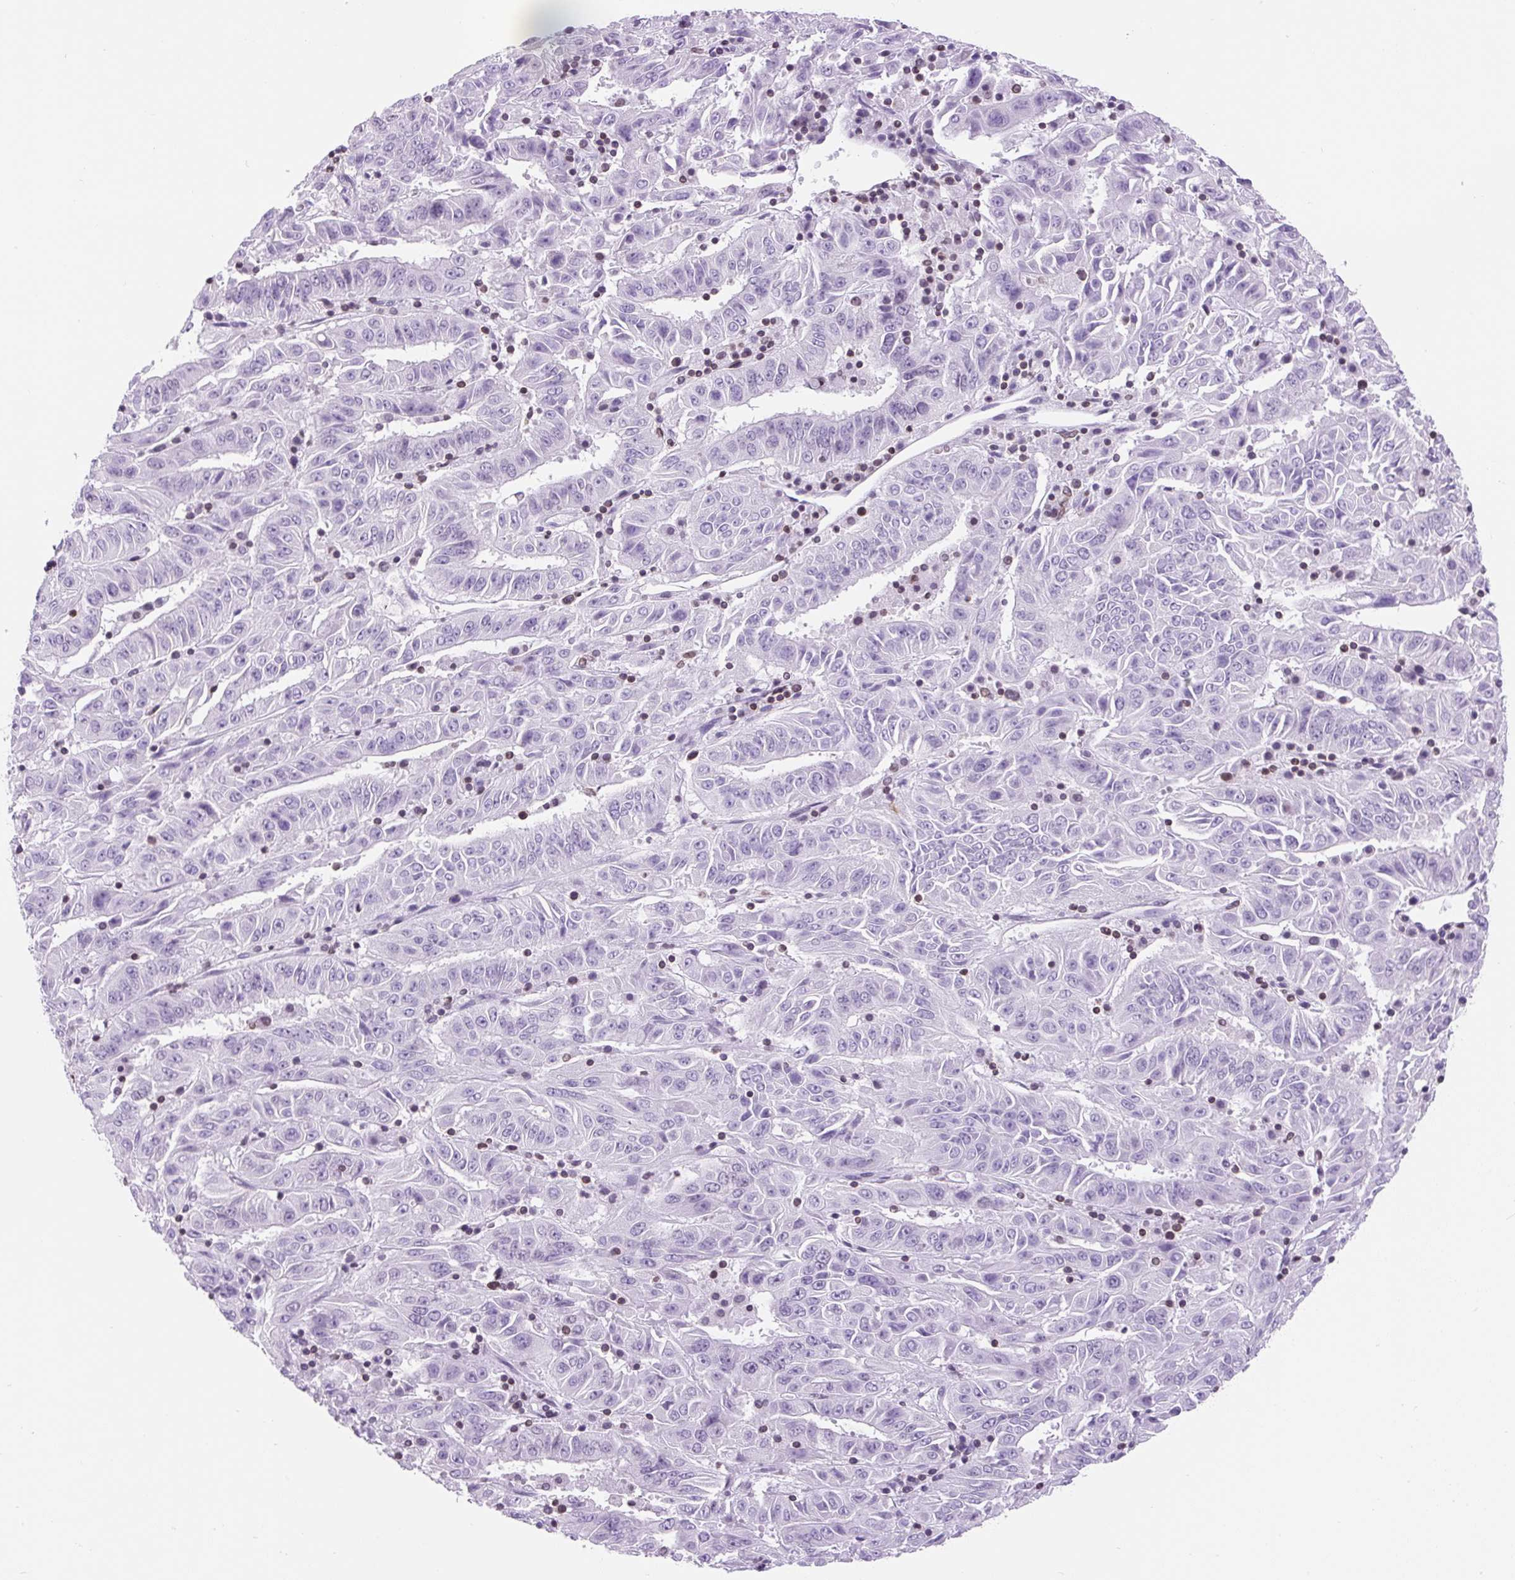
{"staining": {"intensity": "negative", "quantity": "none", "location": "none"}, "tissue": "pancreatic cancer", "cell_type": "Tumor cells", "image_type": "cancer", "snomed": [{"axis": "morphology", "description": "Adenocarcinoma, NOS"}, {"axis": "topography", "description": "Pancreas"}], "caption": "Tumor cells show no significant staining in pancreatic adenocarcinoma. (Stains: DAB (3,3'-diaminobenzidine) IHC with hematoxylin counter stain, Microscopy: brightfield microscopy at high magnification).", "gene": "VPREB1", "patient": {"sex": "male", "age": 63}}